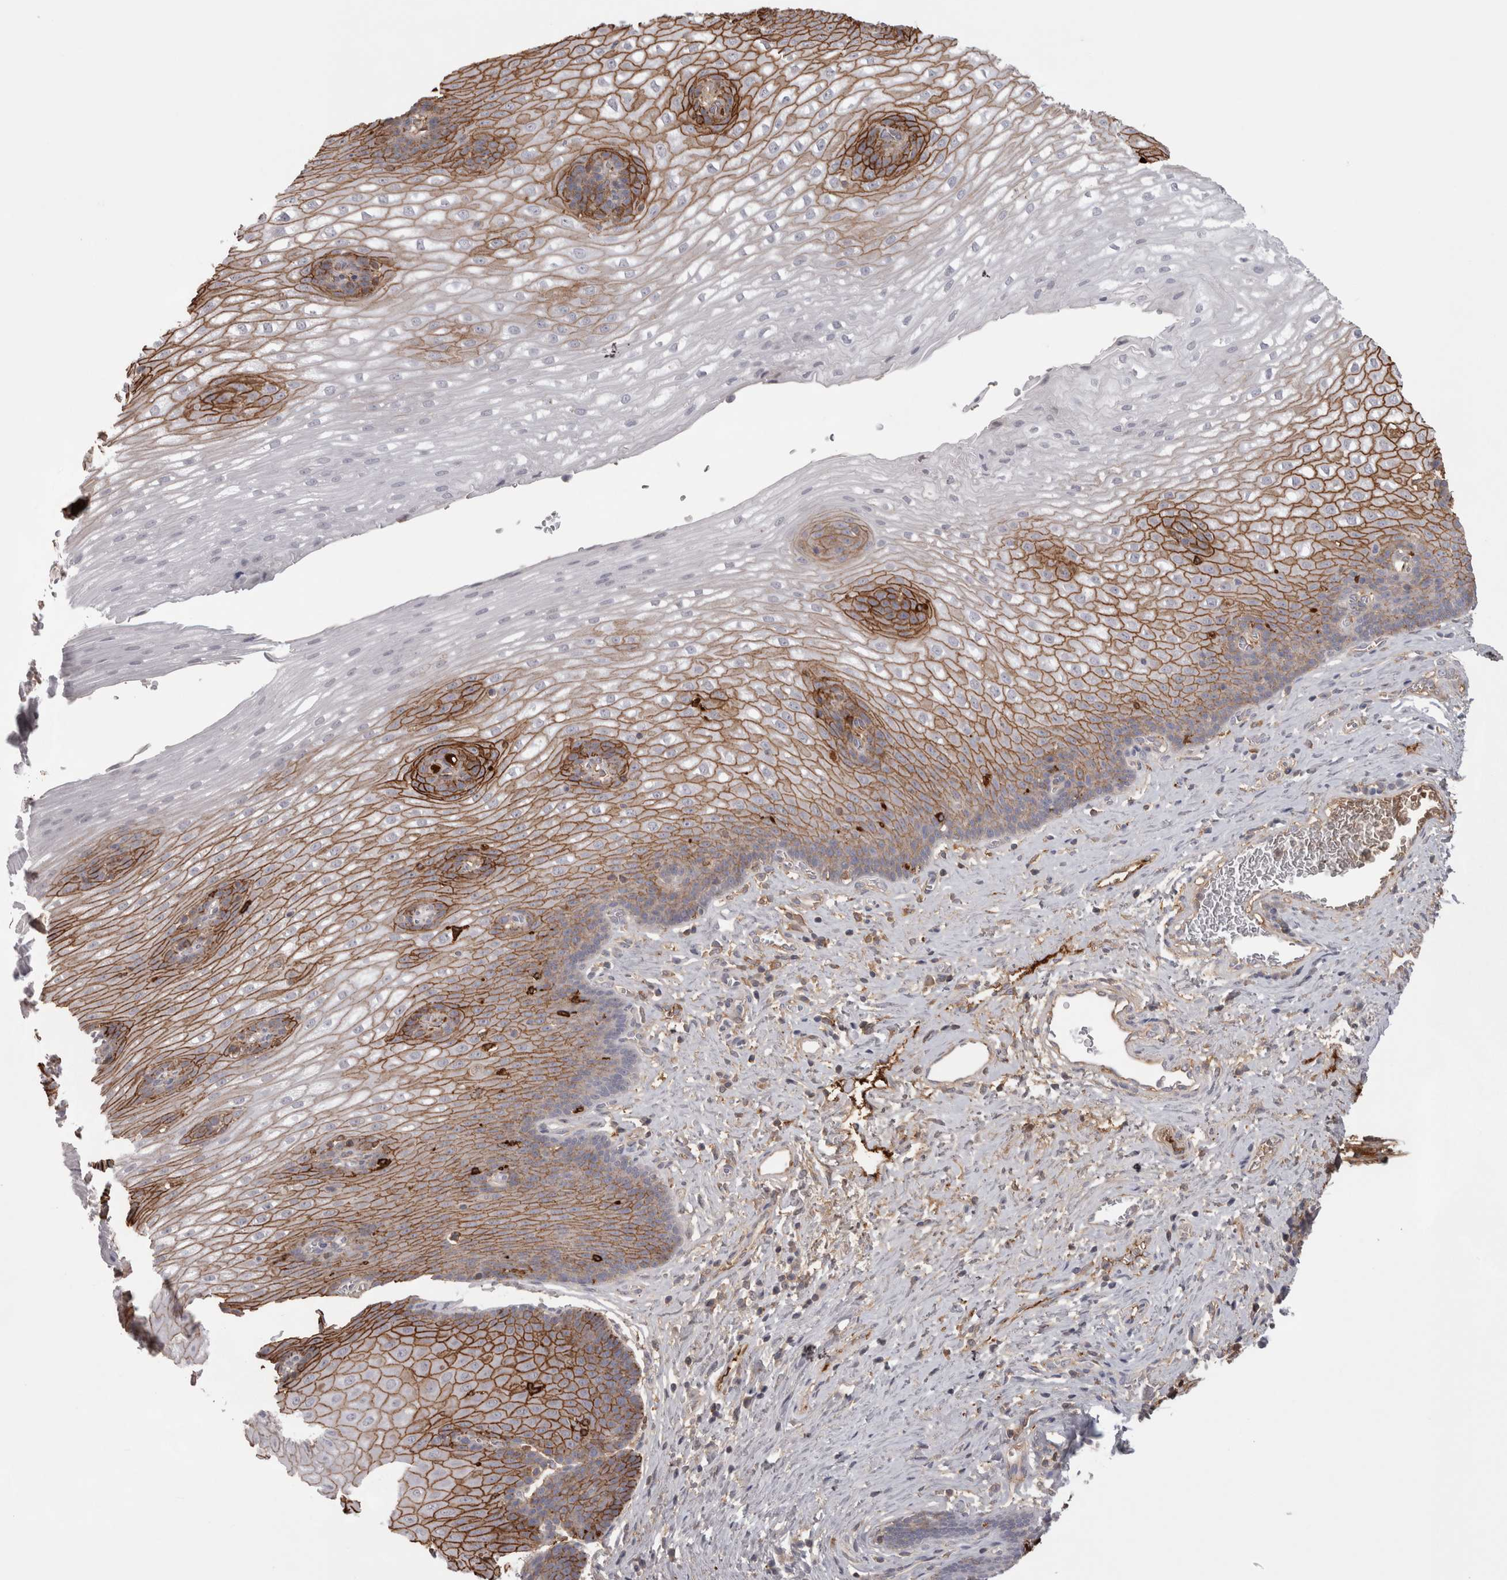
{"staining": {"intensity": "moderate", "quantity": "25%-75%", "location": "cytoplasmic/membranous"}, "tissue": "esophagus", "cell_type": "Squamous epithelial cells", "image_type": "normal", "snomed": [{"axis": "morphology", "description": "Normal tissue, NOS"}, {"axis": "topography", "description": "Esophagus"}], "caption": "Protein staining of normal esophagus shows moderate cytoplasmic/membranous staining in approximately 25%-75% of squamous epithelial cells.", "gene": "SAA4", "patient": {"sex": "male", "age": 48}}